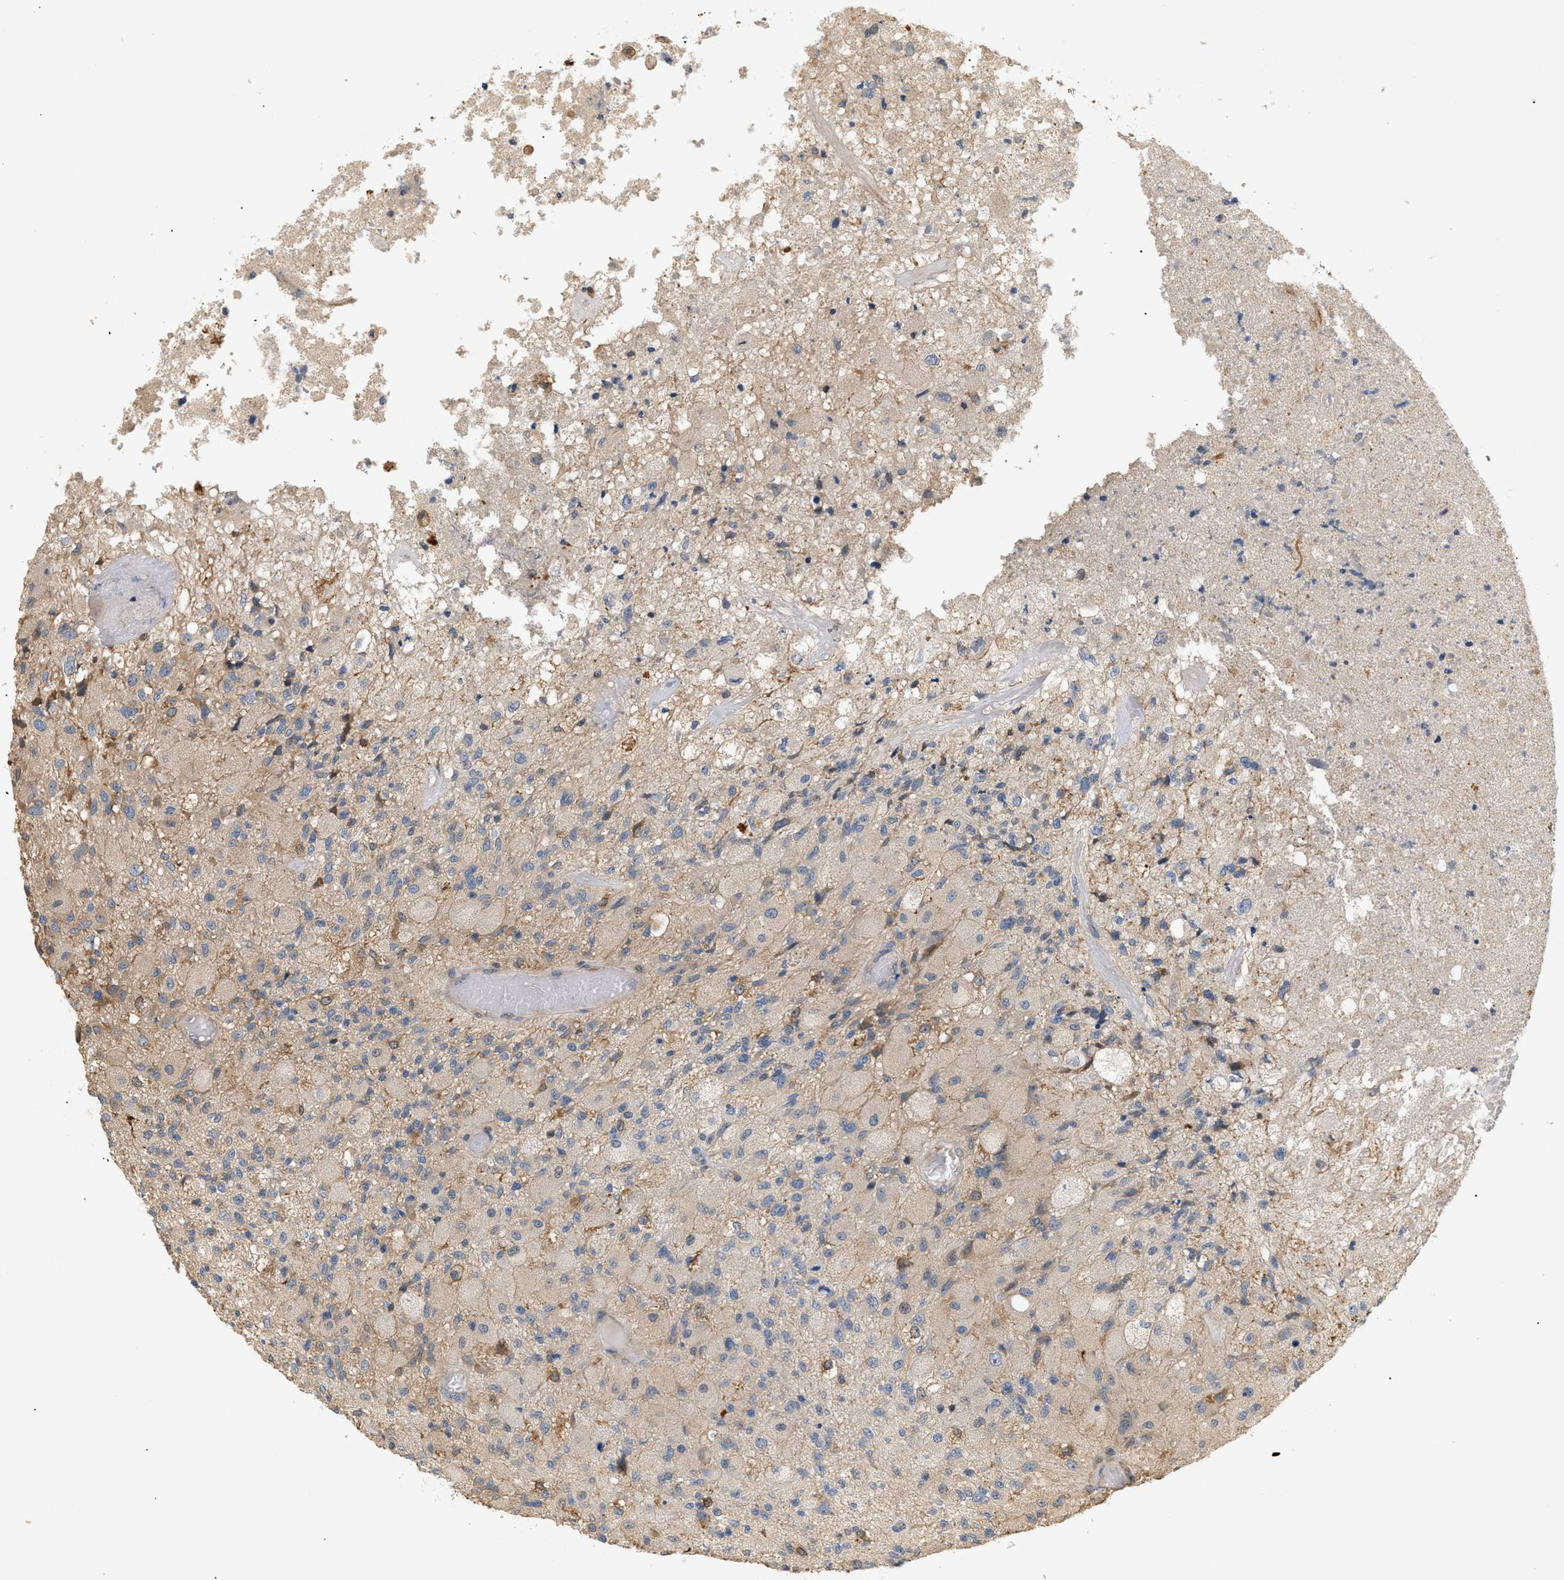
{"staining": {"intensity": "weak", "quantity": "<25%", "location": "cytoplasmic/membranous"}, "tissue": "glioma", "cell_type": "Tumor cells", "image_type": "cancer", "snomed": [{"axis": "morphology", "description": "Normal tissue, NOS"}, {"axis": "morphology", "description": "Glioma, malignant, High grade"}, {"axis": "topography", "description": "Cerebral cortex"}], "caption": "This is an IHC micrograph of human glioma. There is no positivity in tumor cells.", "gene": "FARS2", "patient": {"sex": "male", "age": 77}}